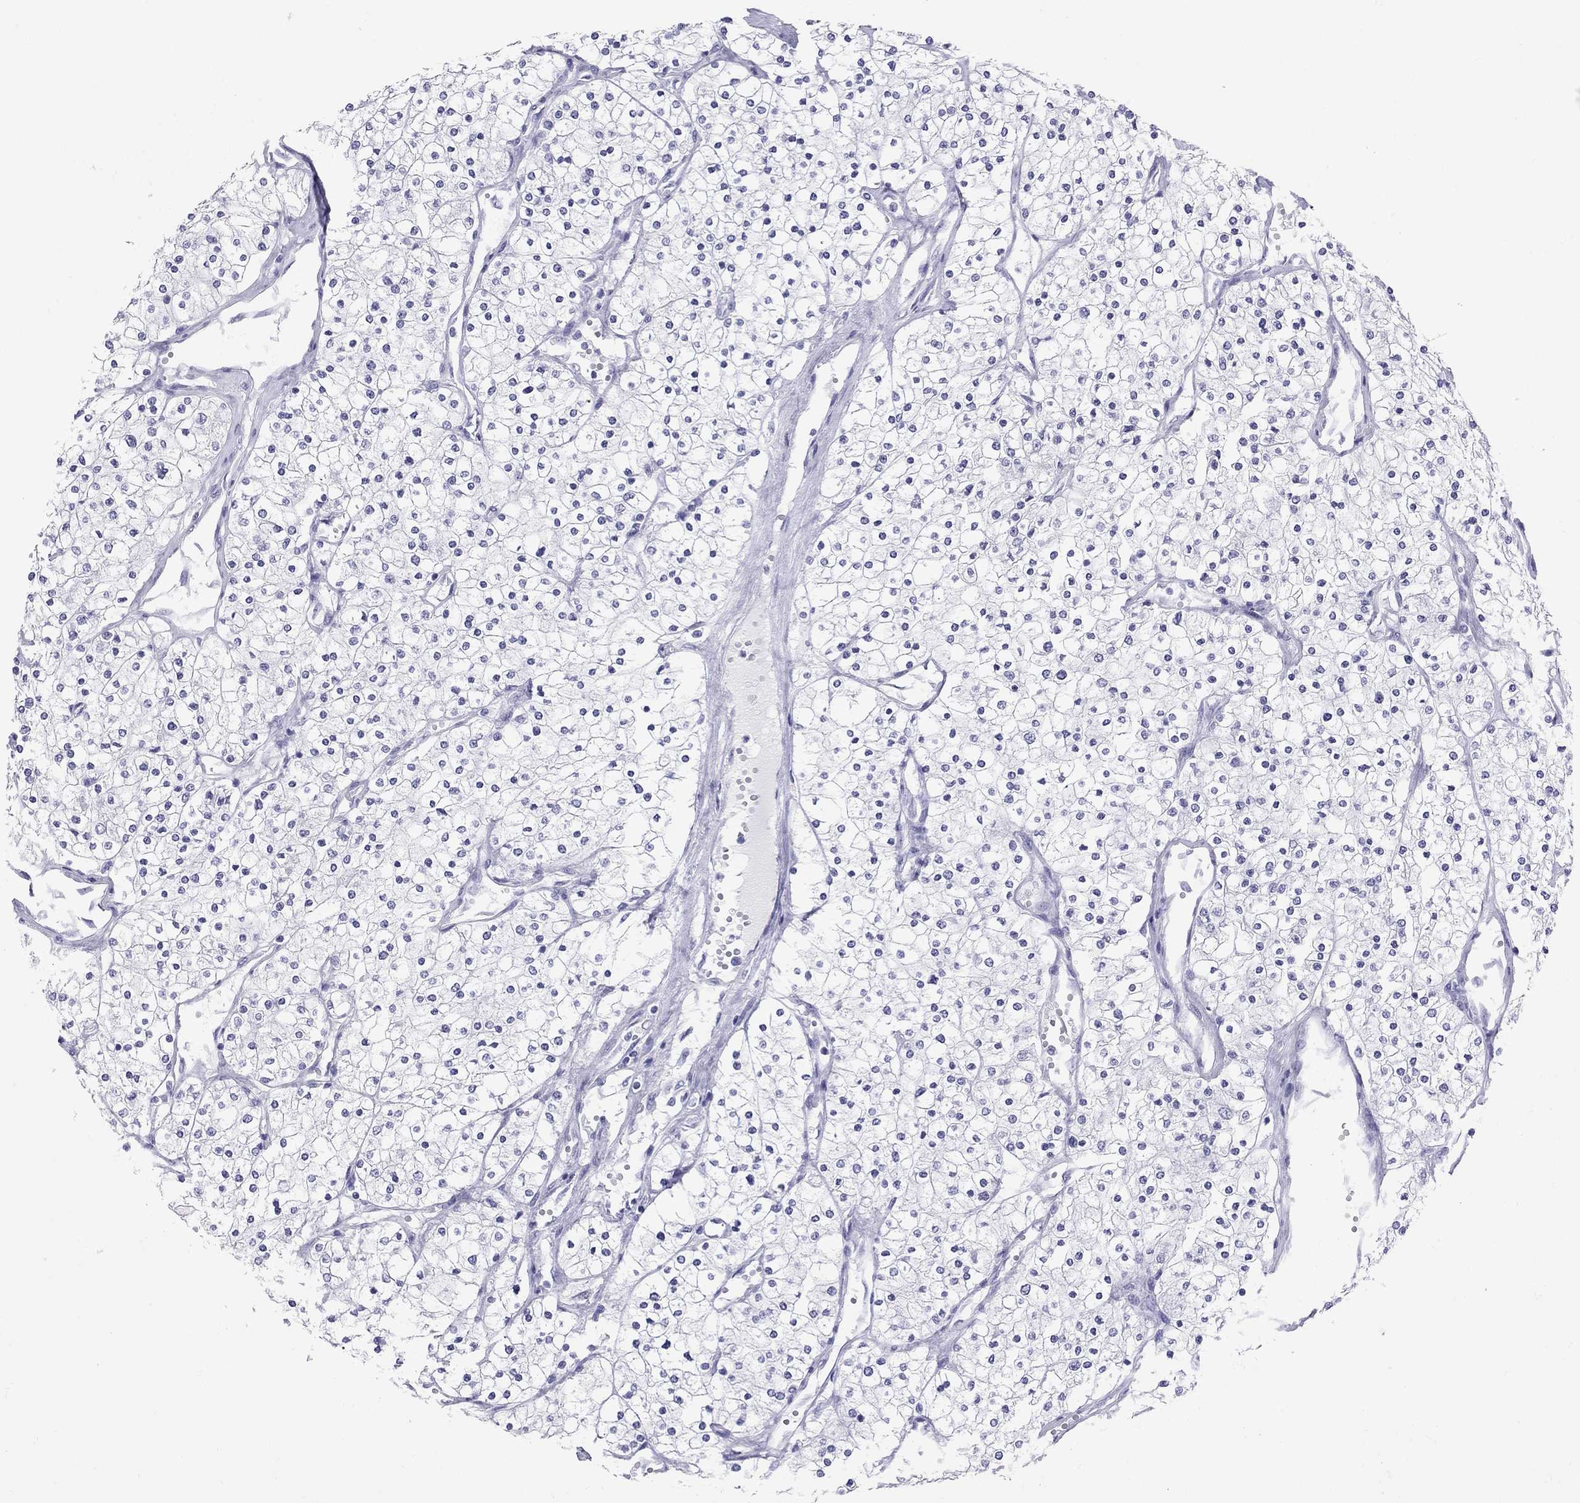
{"staining": {"intensity": "negative", "quantity": "none", "location": "none"}, "tissue": "renal cancer", "cell_type": "Tumor cells", "image_type": "cancer", "snomed": [{"axis": "morphology", "description": "Adenocarcinoma, NOS"}, {"axis": "topography", "description": "Kidney"}], "caption": "Renal adenocarcinoma was stained to show a protein in brown. There is no significant expression in tumor cells. (DAB (3,3'-diaminobenzidine) immunohistochemistry (IHC), high magnification).", "gene": "LYAR", "patient": {"sex": "male", "age": 80}}